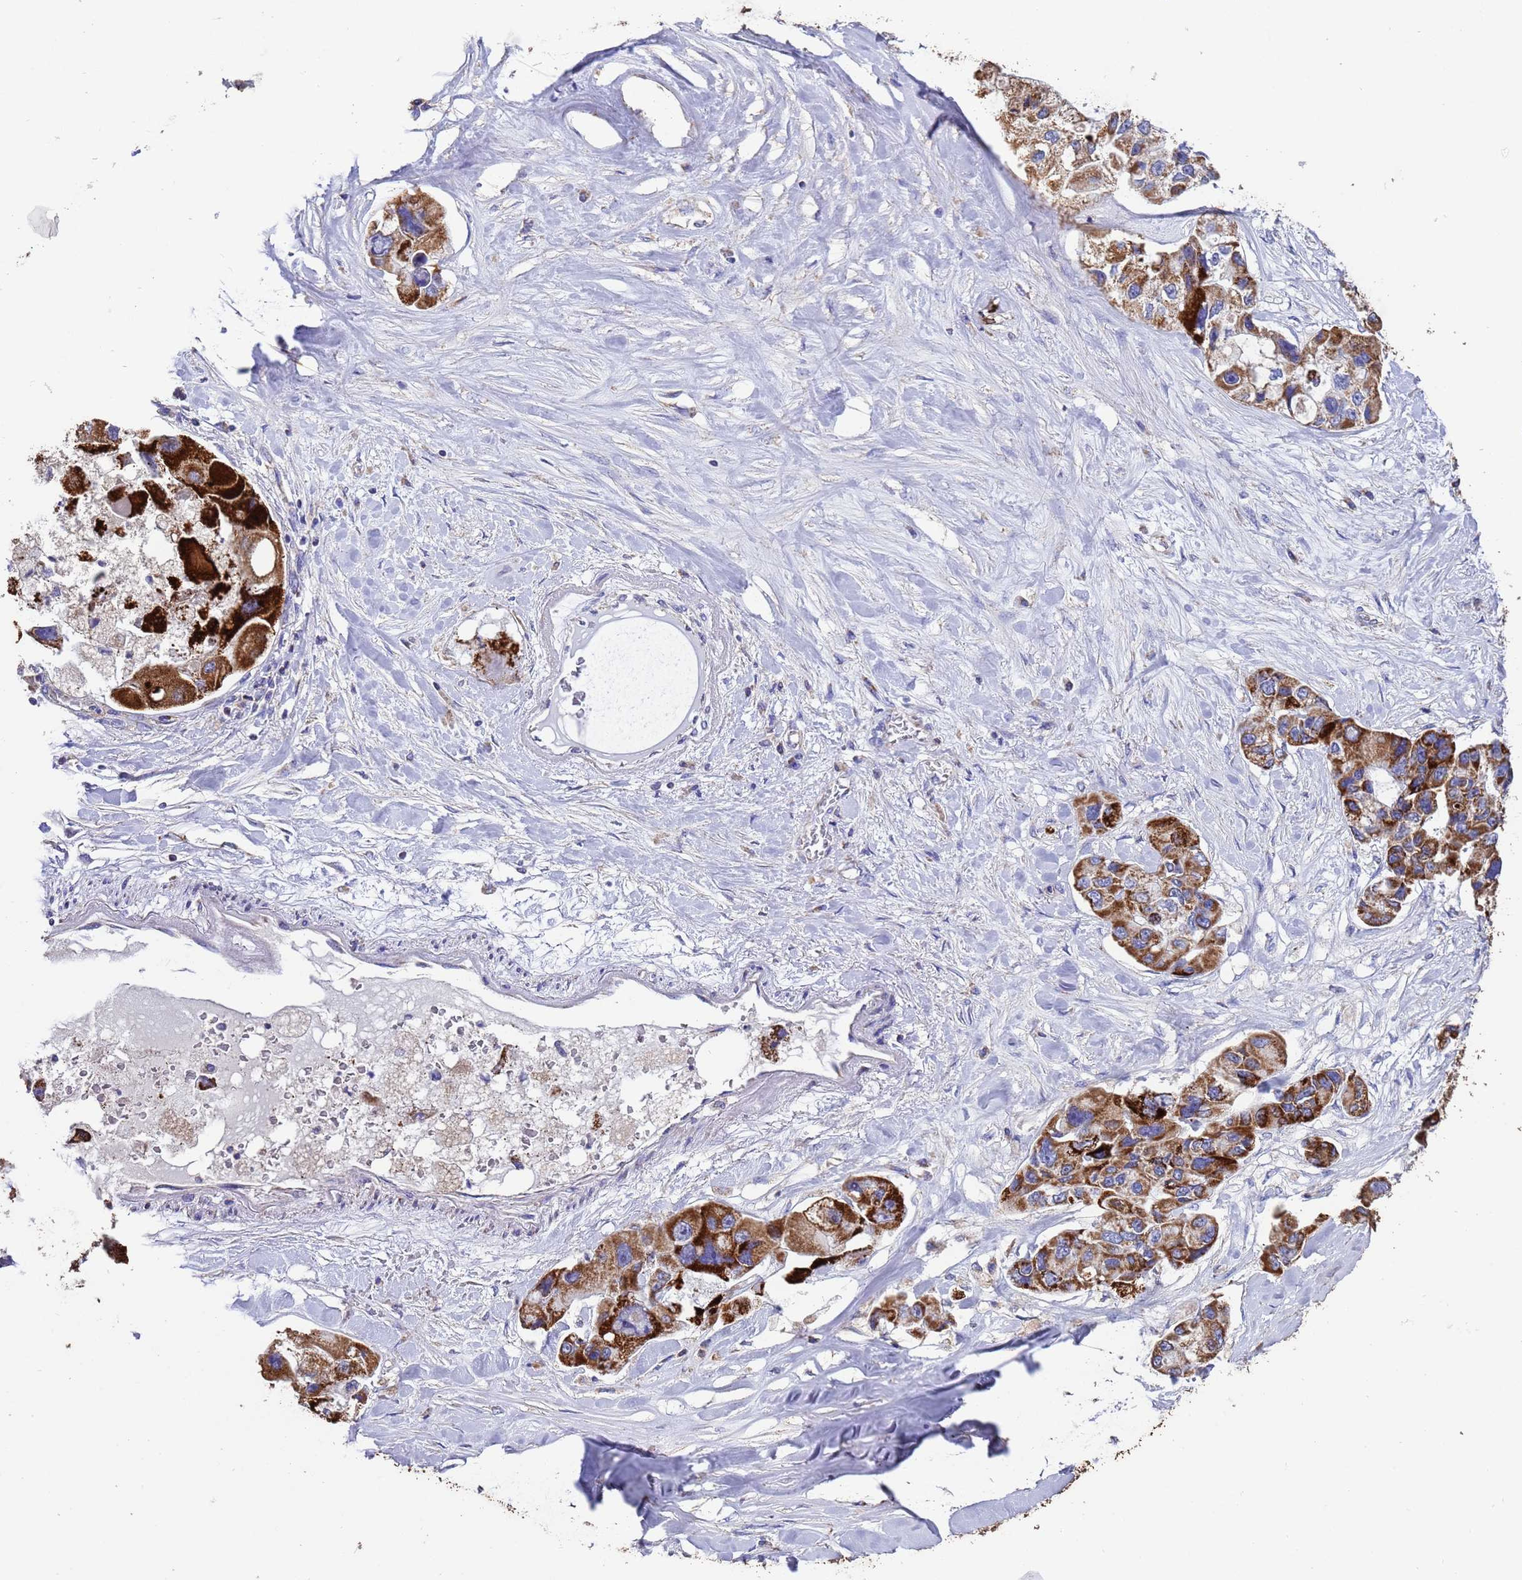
{"staining": {"intensity": "strong", "quantity": ">75%", "location": "cytoplasmic/membranous"}, "tissue": "lung cancer", "cell_type": "Tumor cells", "image_type": "cancer", "snomed": [{"axis": "morphology", "description": "Adenocarcinoma, NOS"}, {"axis": "topography", "description": "Lung"}], "caption": "High-magnification brightfield microscopy of lung cancer stained with DAB (3,3'-diaminobenzidine) (brown) and counterstained with hematoxylin (blue). tumor cells exhibit strong cytoplasmic/membranous positivity is present in about>75% of cells. Using DAB (3,3'-diaminobenzidine) (brown) and hematoxylin (blue) stains, captured at high magnification using brightfield microscopy.", "gene": "ZNFX1", "patient": {"sex": "female", "age": 54}}